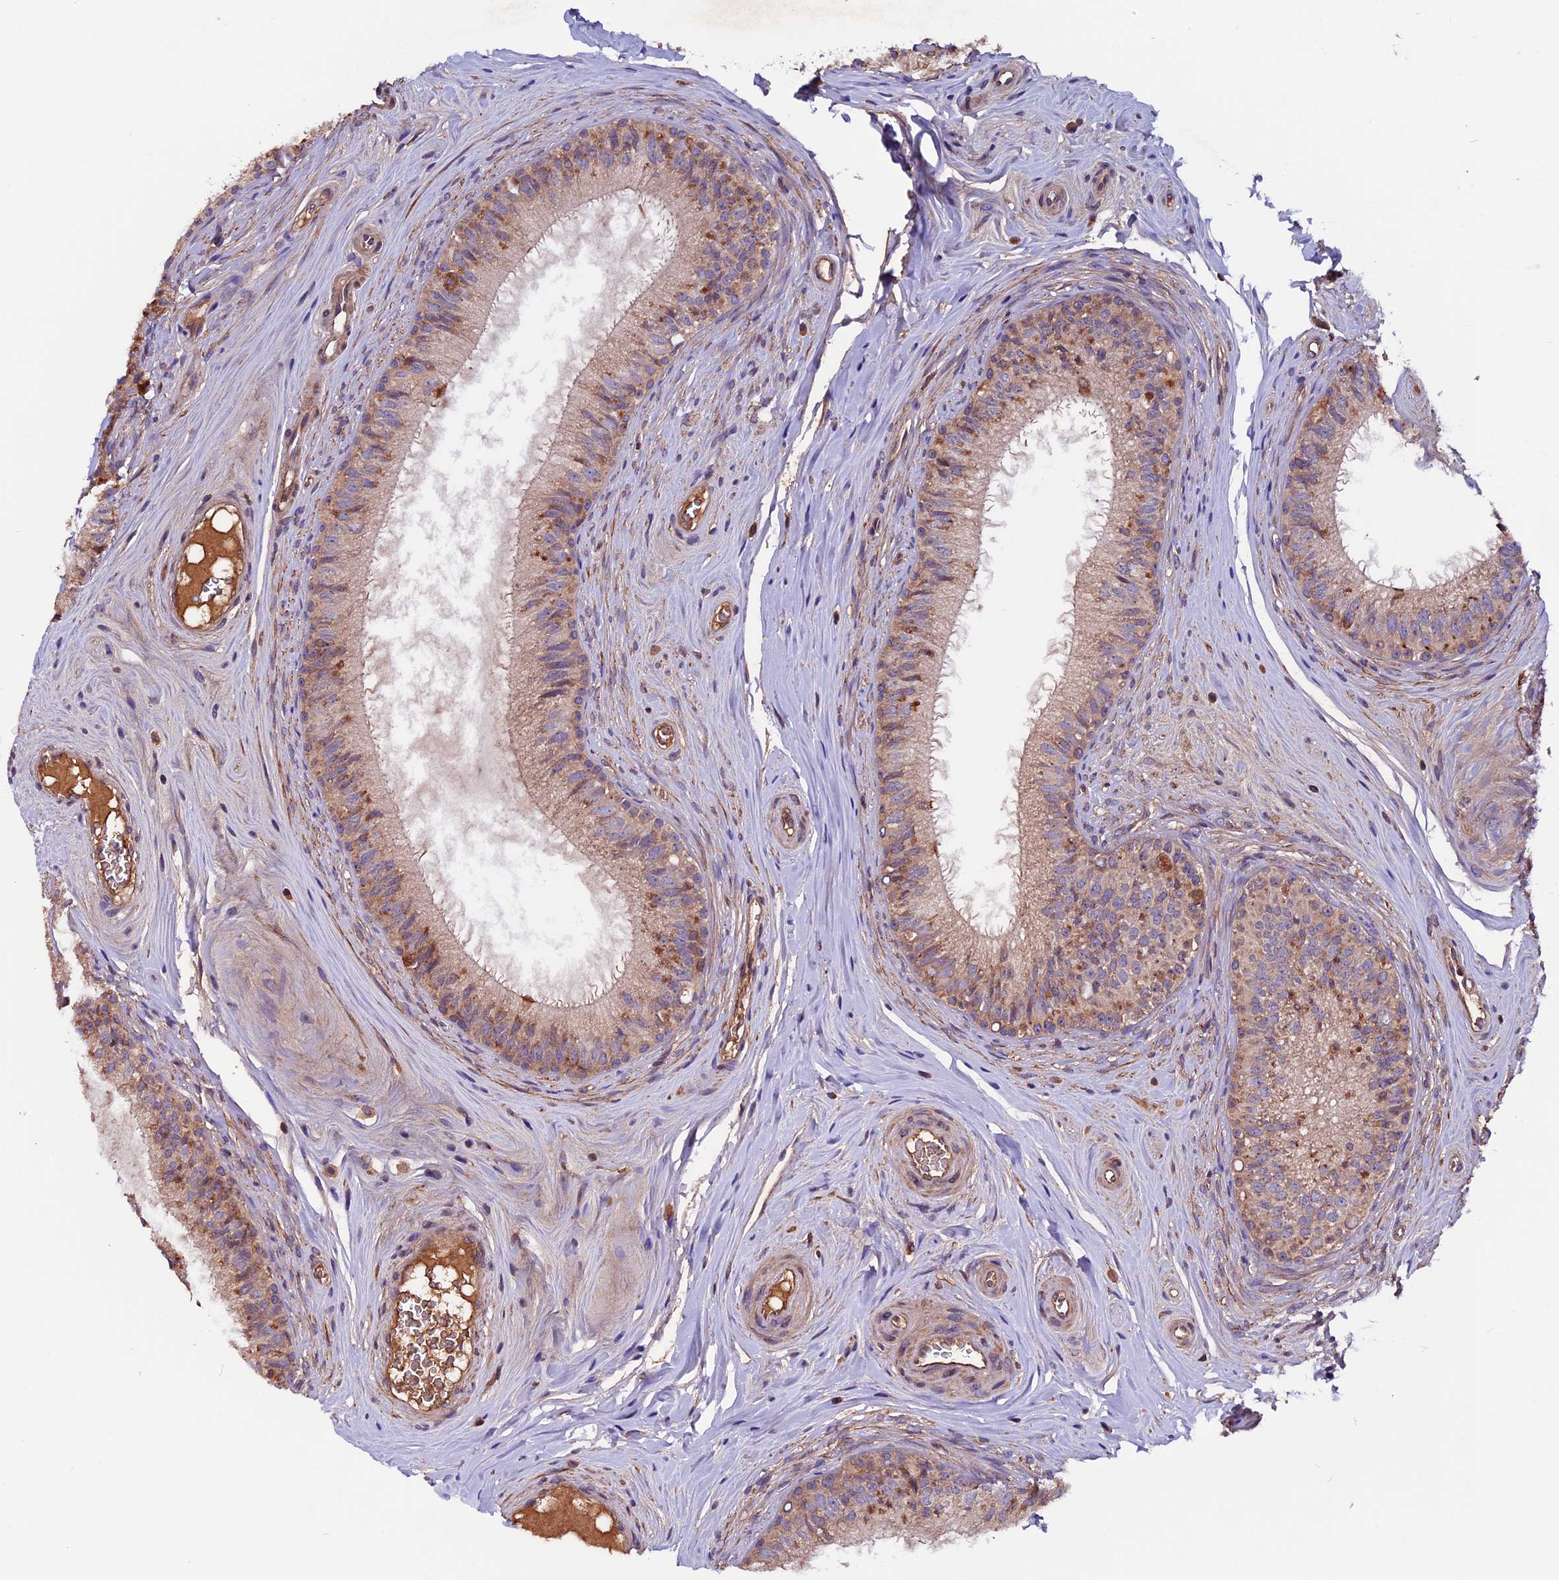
{"staining": {"intensity": "weak", "quantity": "25%-75%", "location": "cytoplasmic/membranous"}, "tissue": "epididymis", "cell_type": "Glandular cells", "image_type": "normal", "snomed": [{"axis": "morphology", "description": "Normal tissue, NOS"}, {"axis": "topography", "description": "Epididymis"}], "caption": "Epididymis stained for a protein (brown) shows weak cytoplasmic/membranous positive expression in approximately 25%-75% of glandular cells.", "gene": "ZNF598", "patient": {"sex": "male", "age": 33}}